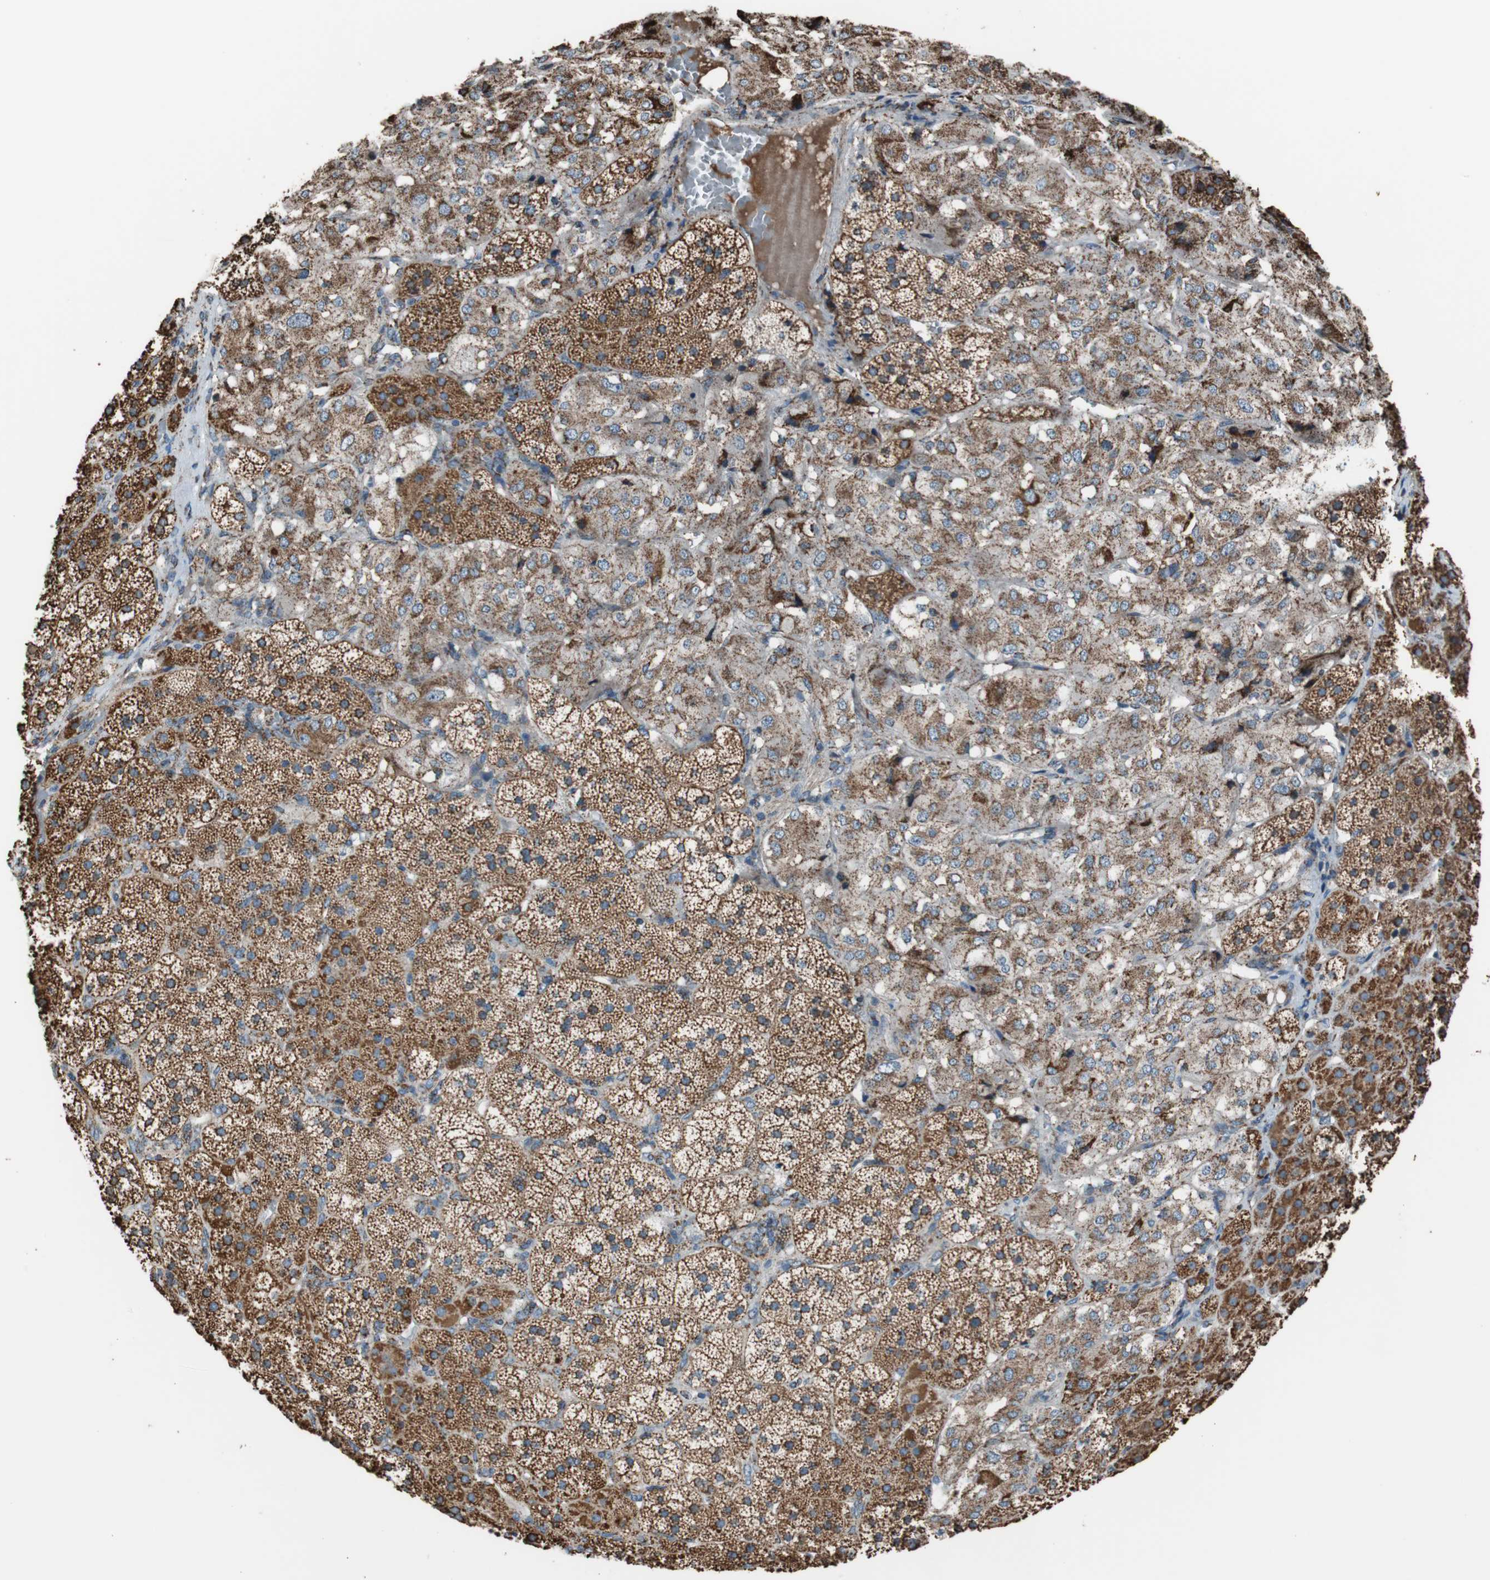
{"staining": {"intensity": "strong", "quantity": ">75%", "location": "cytoplasmic/membranous"}, "tissue": "adrenal gland", "cell_type": "Glandular cells", "image_type": "normal", "snomed": [{"axis": "morphology", "description": "Normal tissue, NOS"}, {"axis": "topography", "description": "Adrenal gland"}], "caption": "A micrograph of adrenal gland stained for a protein reveals strong cytoplasmic/membranous brown staining in glandular cells. Nuclei are stained in blue.", "gene": "PCSK4", "patient": {"sex": "female", "age": 44}}